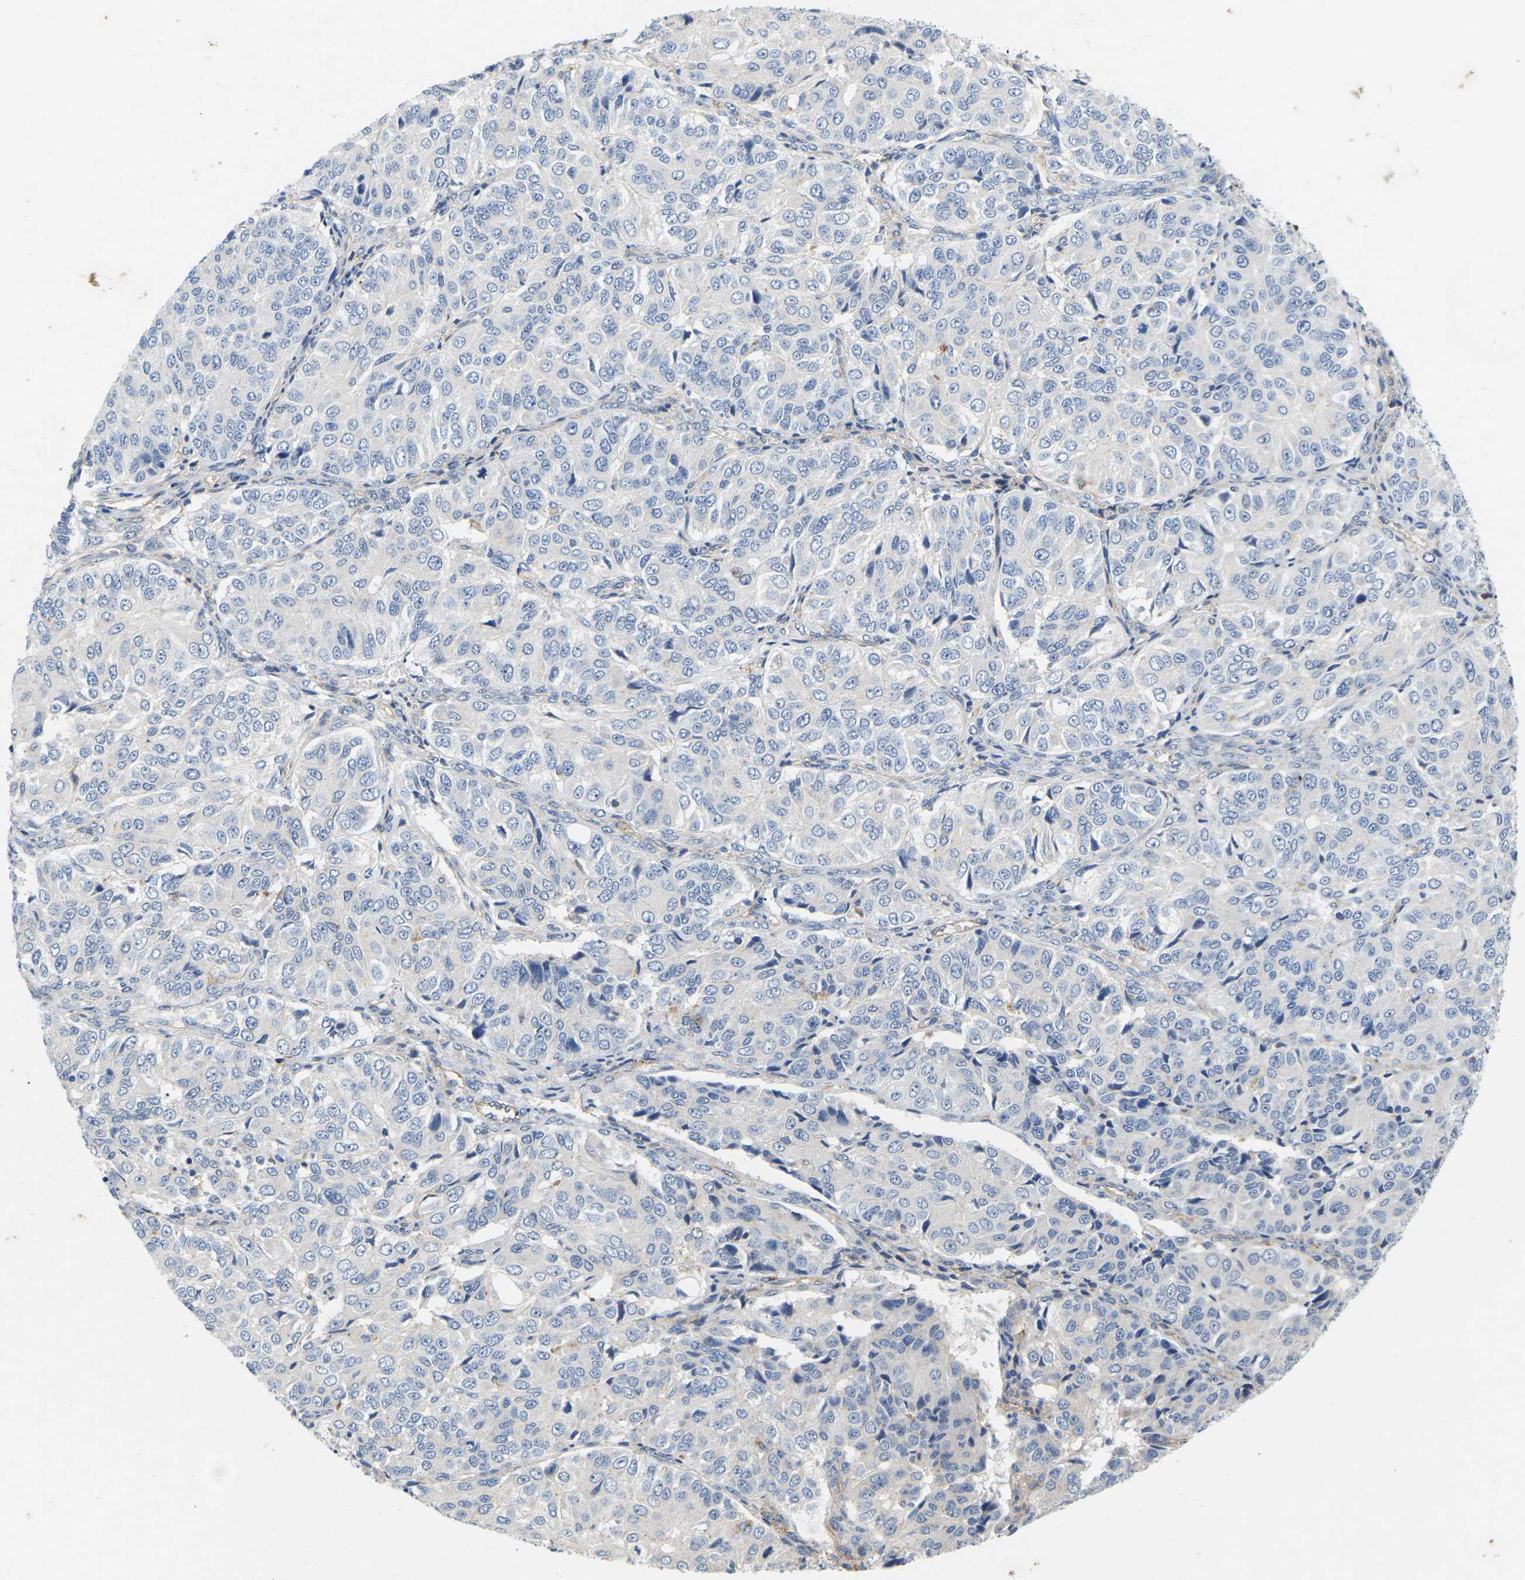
{"staining": {"intensity": "negative", "quantity": "none", "location": "none"}, "tissue": "ovarian cancer", "cell_type": "Tumor cells", "image_type": "cancer", "snomed": [{"axis": "morphology", "description": "Carcinoma, endometroid"}, {"axis": "topography", "description": "Ovary"}], "caption": "Tumor cells are negative for protein expression in human ovarian endometroid carcinoma.", "gene": "ITGA5", "patient": {"sex": "female", "age": 51}}